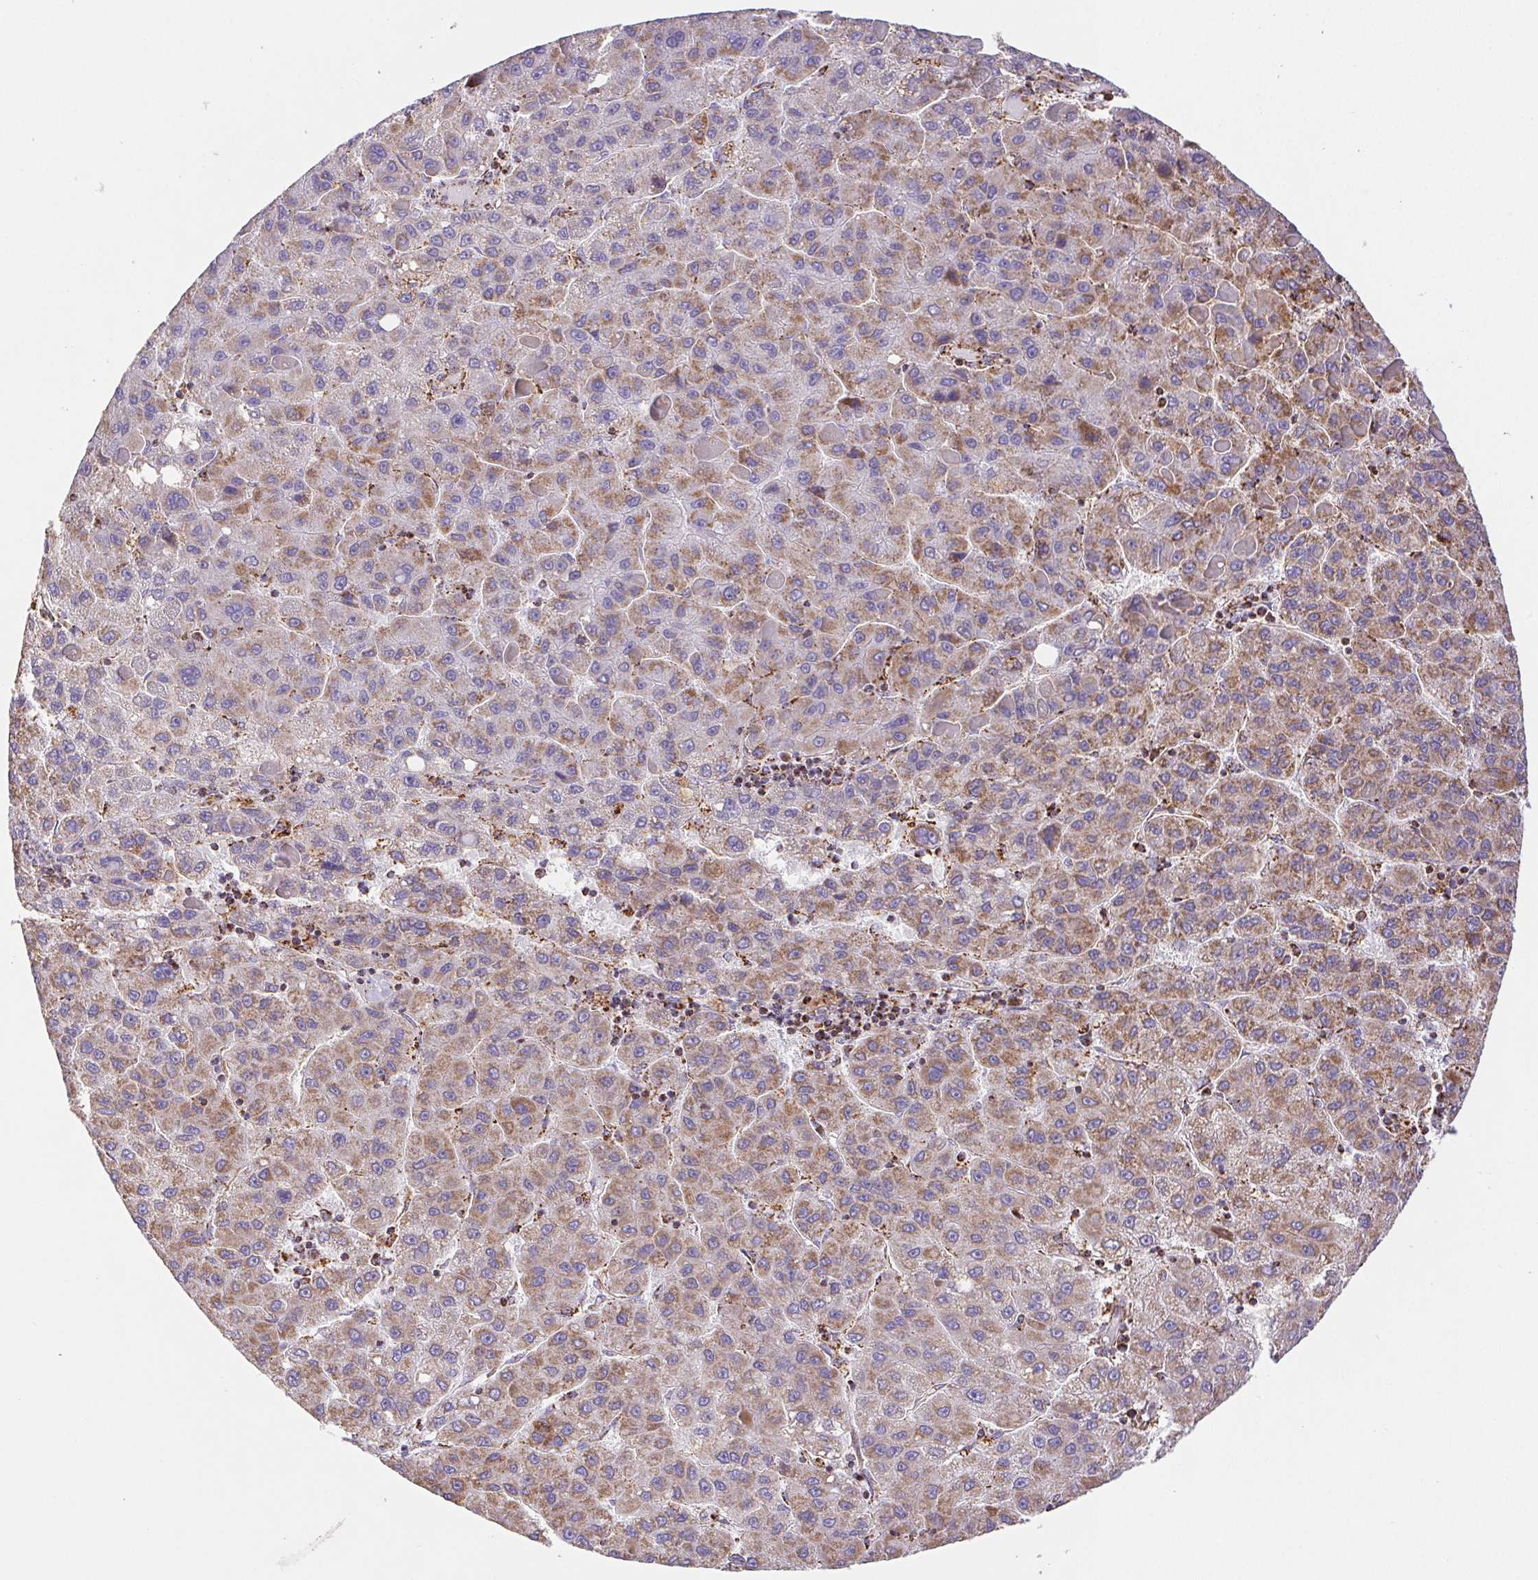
{"staining": {"intensity": "moderate", "quantity": "25%-75%", "location": "cytoplasmic/membranous"}, "tissue": "liver cancer", "cell_type": "Tumor cells", "image_type": "cancer", "snomed": [{"axis": "morphology", "description": "Carcinoma, Hepatocellular, NOS"}, {"axis": "topography", "description": "Liver"}], "caption": "The photomicrograph exhibits staining of liver hepatocellular carcinoma, revealing moderate cytoplasmic/membranous protein positivity (brown color) within tumor cells.", "gene": "NIPSNAP2", "patient": {"sex": "female", "age": 82}}